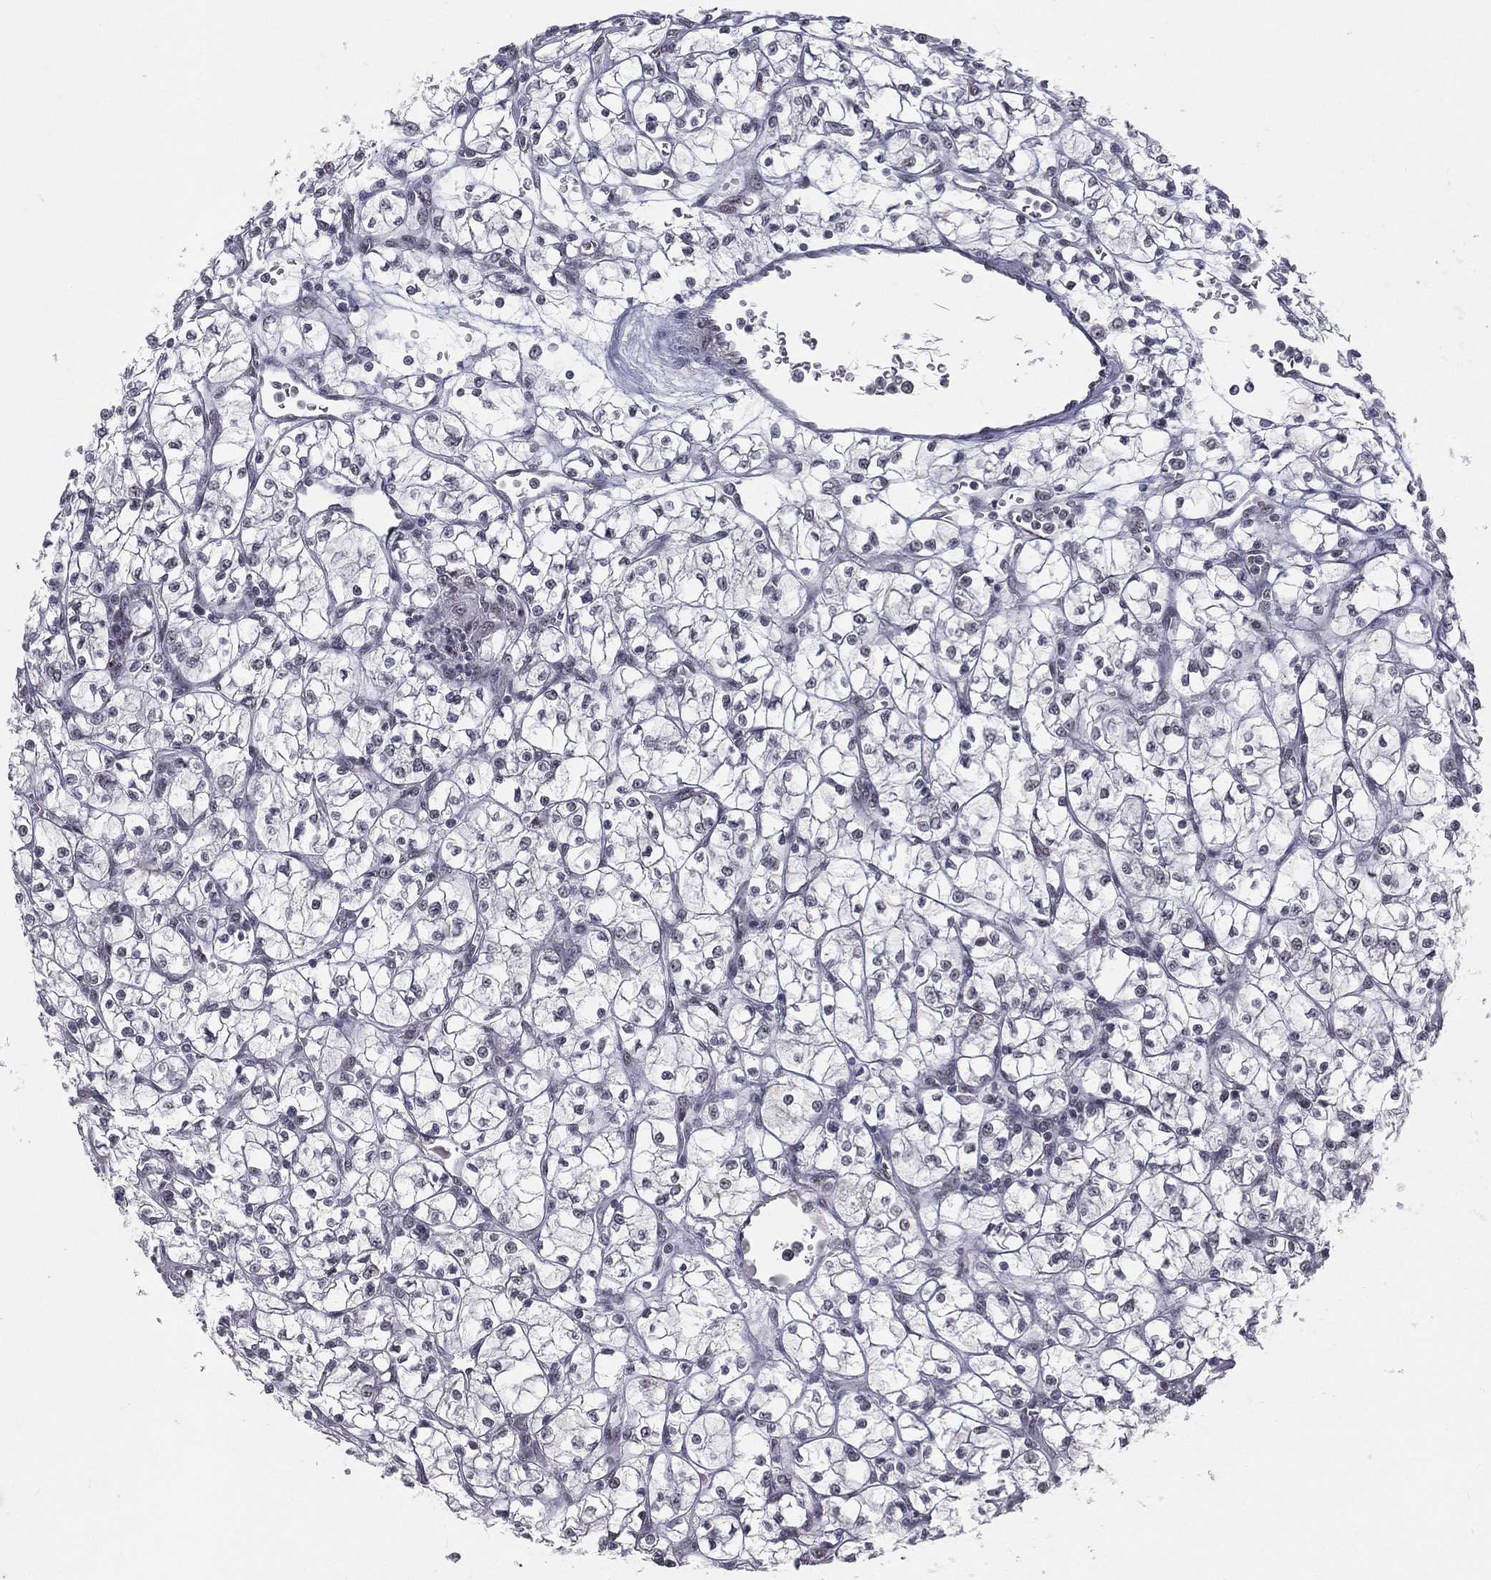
{"staining": {"intensity": "negative", "quantity": "none", "location": "none"}, "tissue": "renal cancer", "cell_type": "Tumor cells", "image_type": "cancer", "snomed": [{"axis": "morphology", "description": "Adenocarcinoma, NOS"}, {"axis": "topography", "description": "Kidney"}], "caption": "The immunohistochemistry (IHC) photomicrograph has no significant expression in tumor cells of adenocarcinoma (renal) tissue. (Immunohistochemistry (ihc), brightfield microscopy, high magnification).", "gene": "MORC2", "patient": {"sex": "female", "age": 64}}